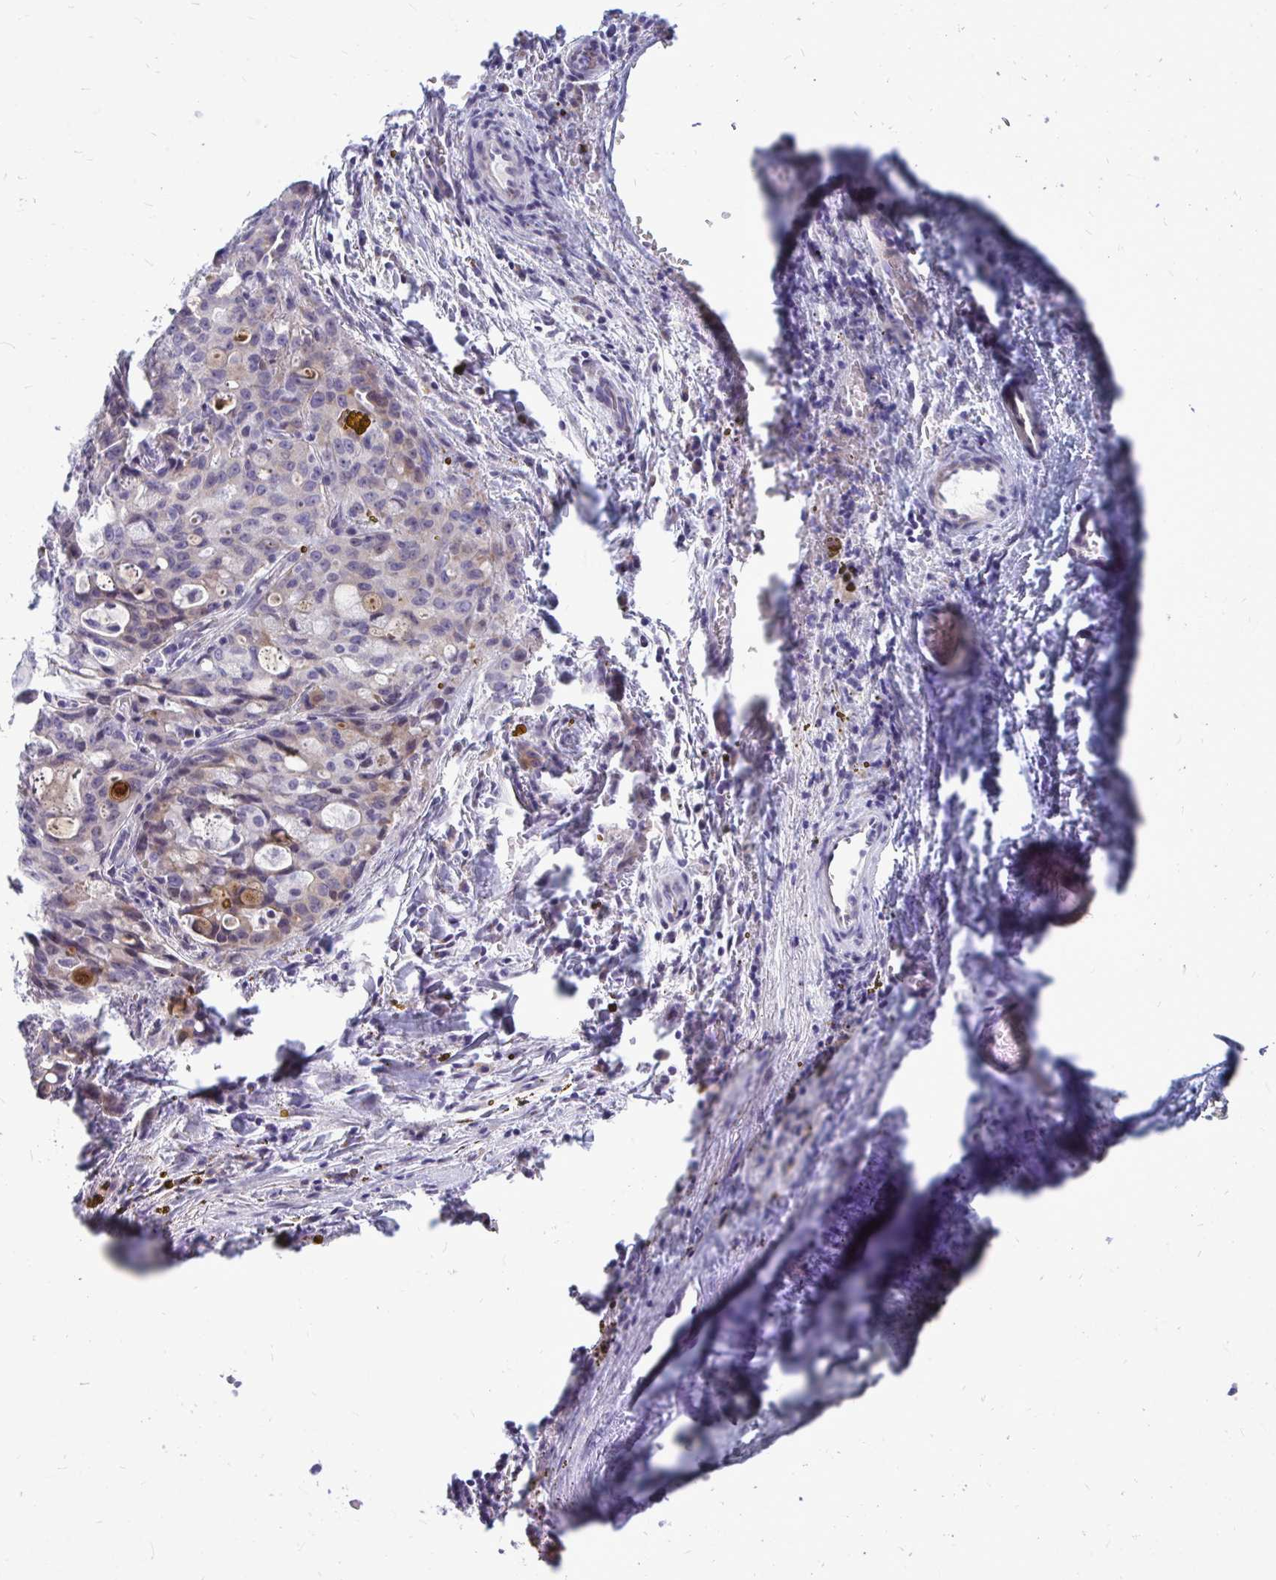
{"staining": {"intensity": "weak", "quantity": "25%-75%", "location": "cytoplasmic/membranous"}, "tissue": "lung cancer", "cell_type": "Tumor cells", "image_type": "cancer", "snomed": [{"axis": "morphology", "description": "Adenocarcinoma, NOS"}, {"axis": "topography", "description": "Lung"}], "caption": "IHC photomicrograph of human adenocarcinoma (lung) stained for a protein (brown), which reveals low levels of weak cytoplasmic/membranous staining in about 25%-75% of tumor cells.", "gene": "ZSCAN25", "patient": {"sex": "female", "age": 44}}